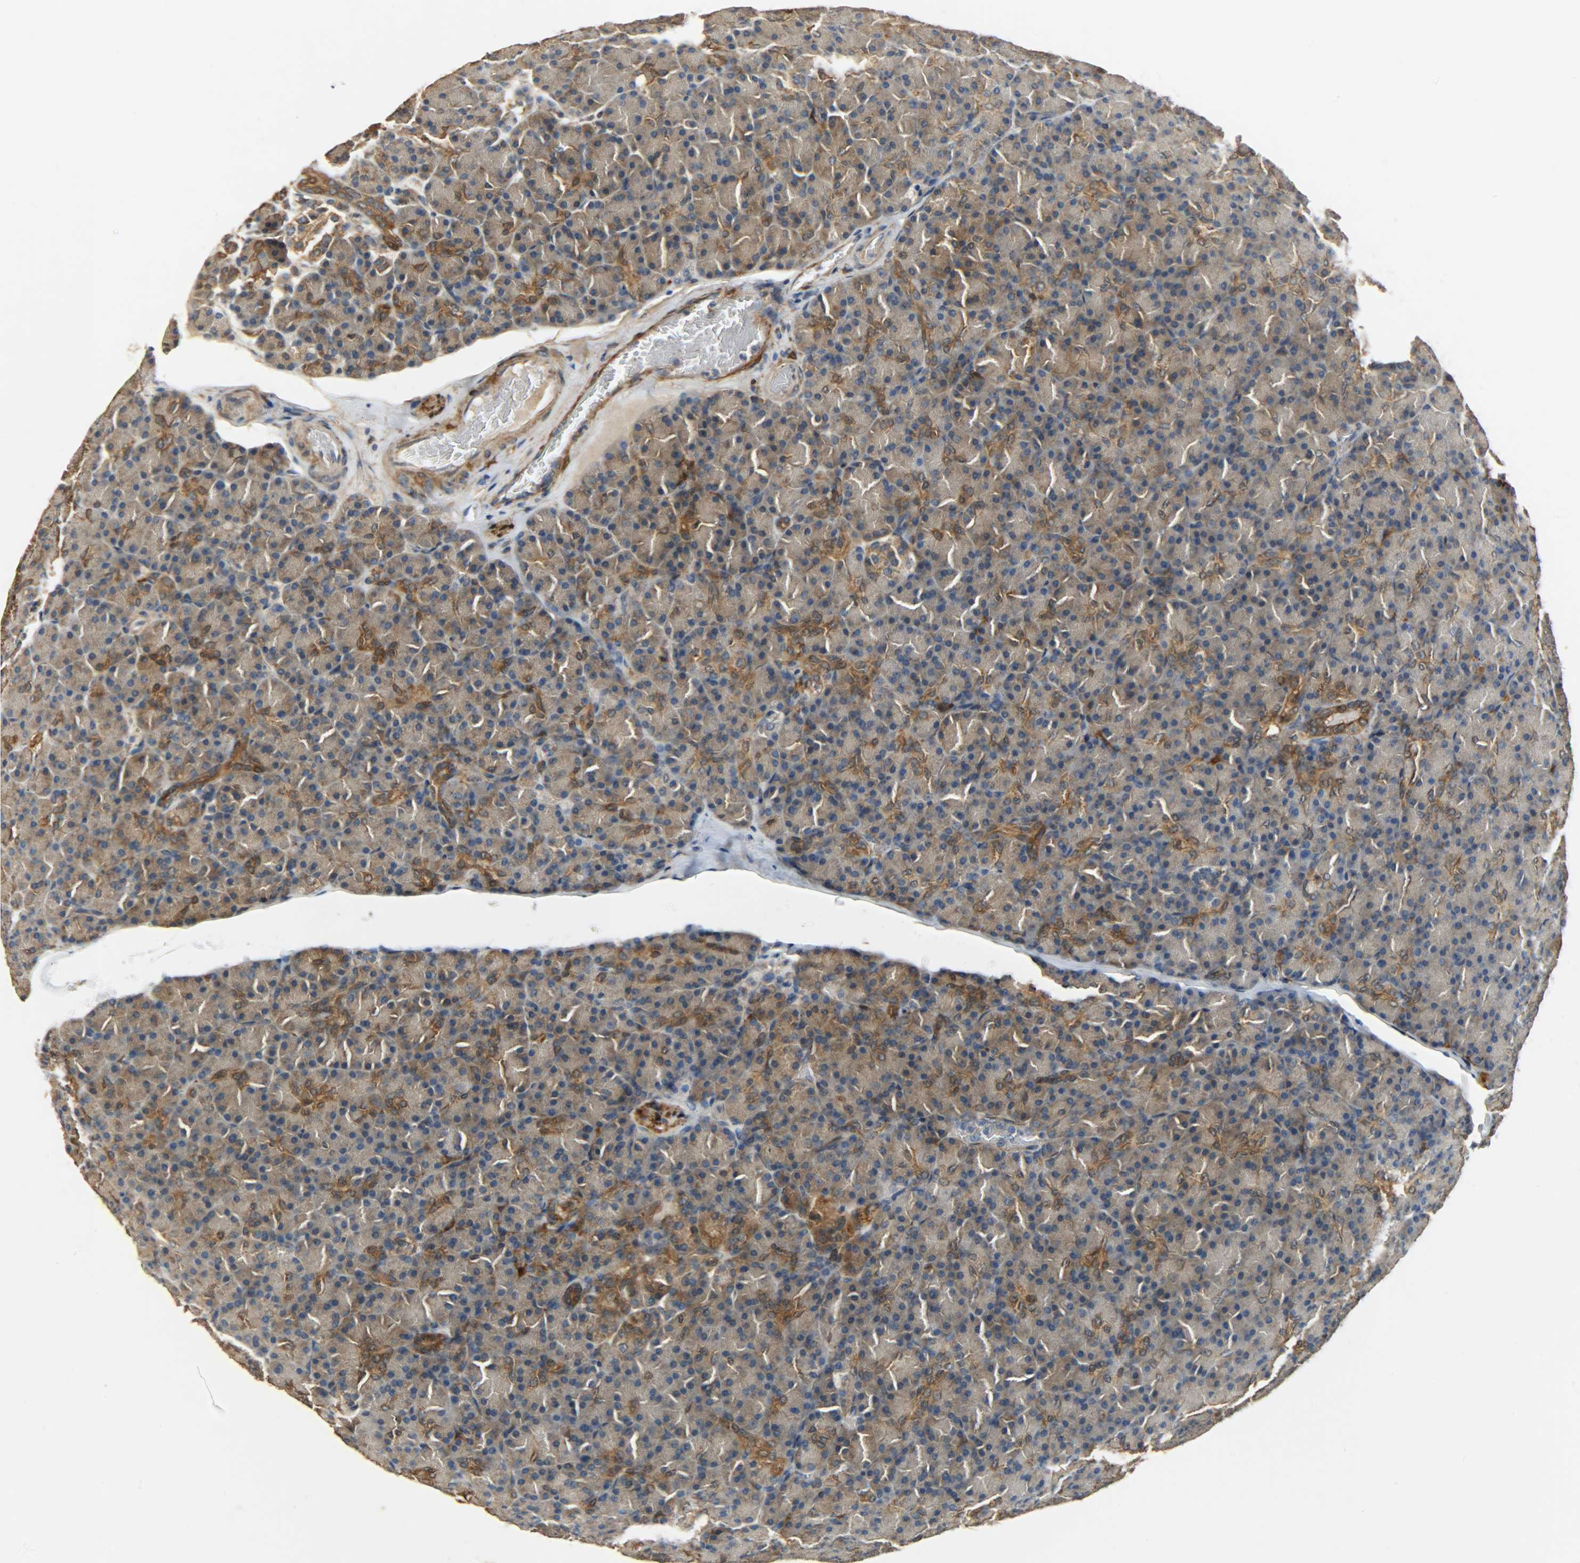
{"staining": {"intensity": "moderate", "quantity": ">75%", "location": "cytoplasmic/membranous"}, "tissue": "pancreas", "cell_type": "Exocrine glandular cells", "image_type": "normal", "snomed": [{"axis": "morphology", "description": "Normal tissue, NOS"}, {"axis": "topography", "description": "Pancreas"}], "caption": "An image of pancreas stained for a protein reveals moderate cytoplasmic/membranous brown staining in exocrine glandular cells. (DAB (3,3'-diaminobenzidine) IHC, brown staining for protein, blue staining for nuclei).", "gene": "C1orf198", "patient": {"sex": "female", "age": 43}}